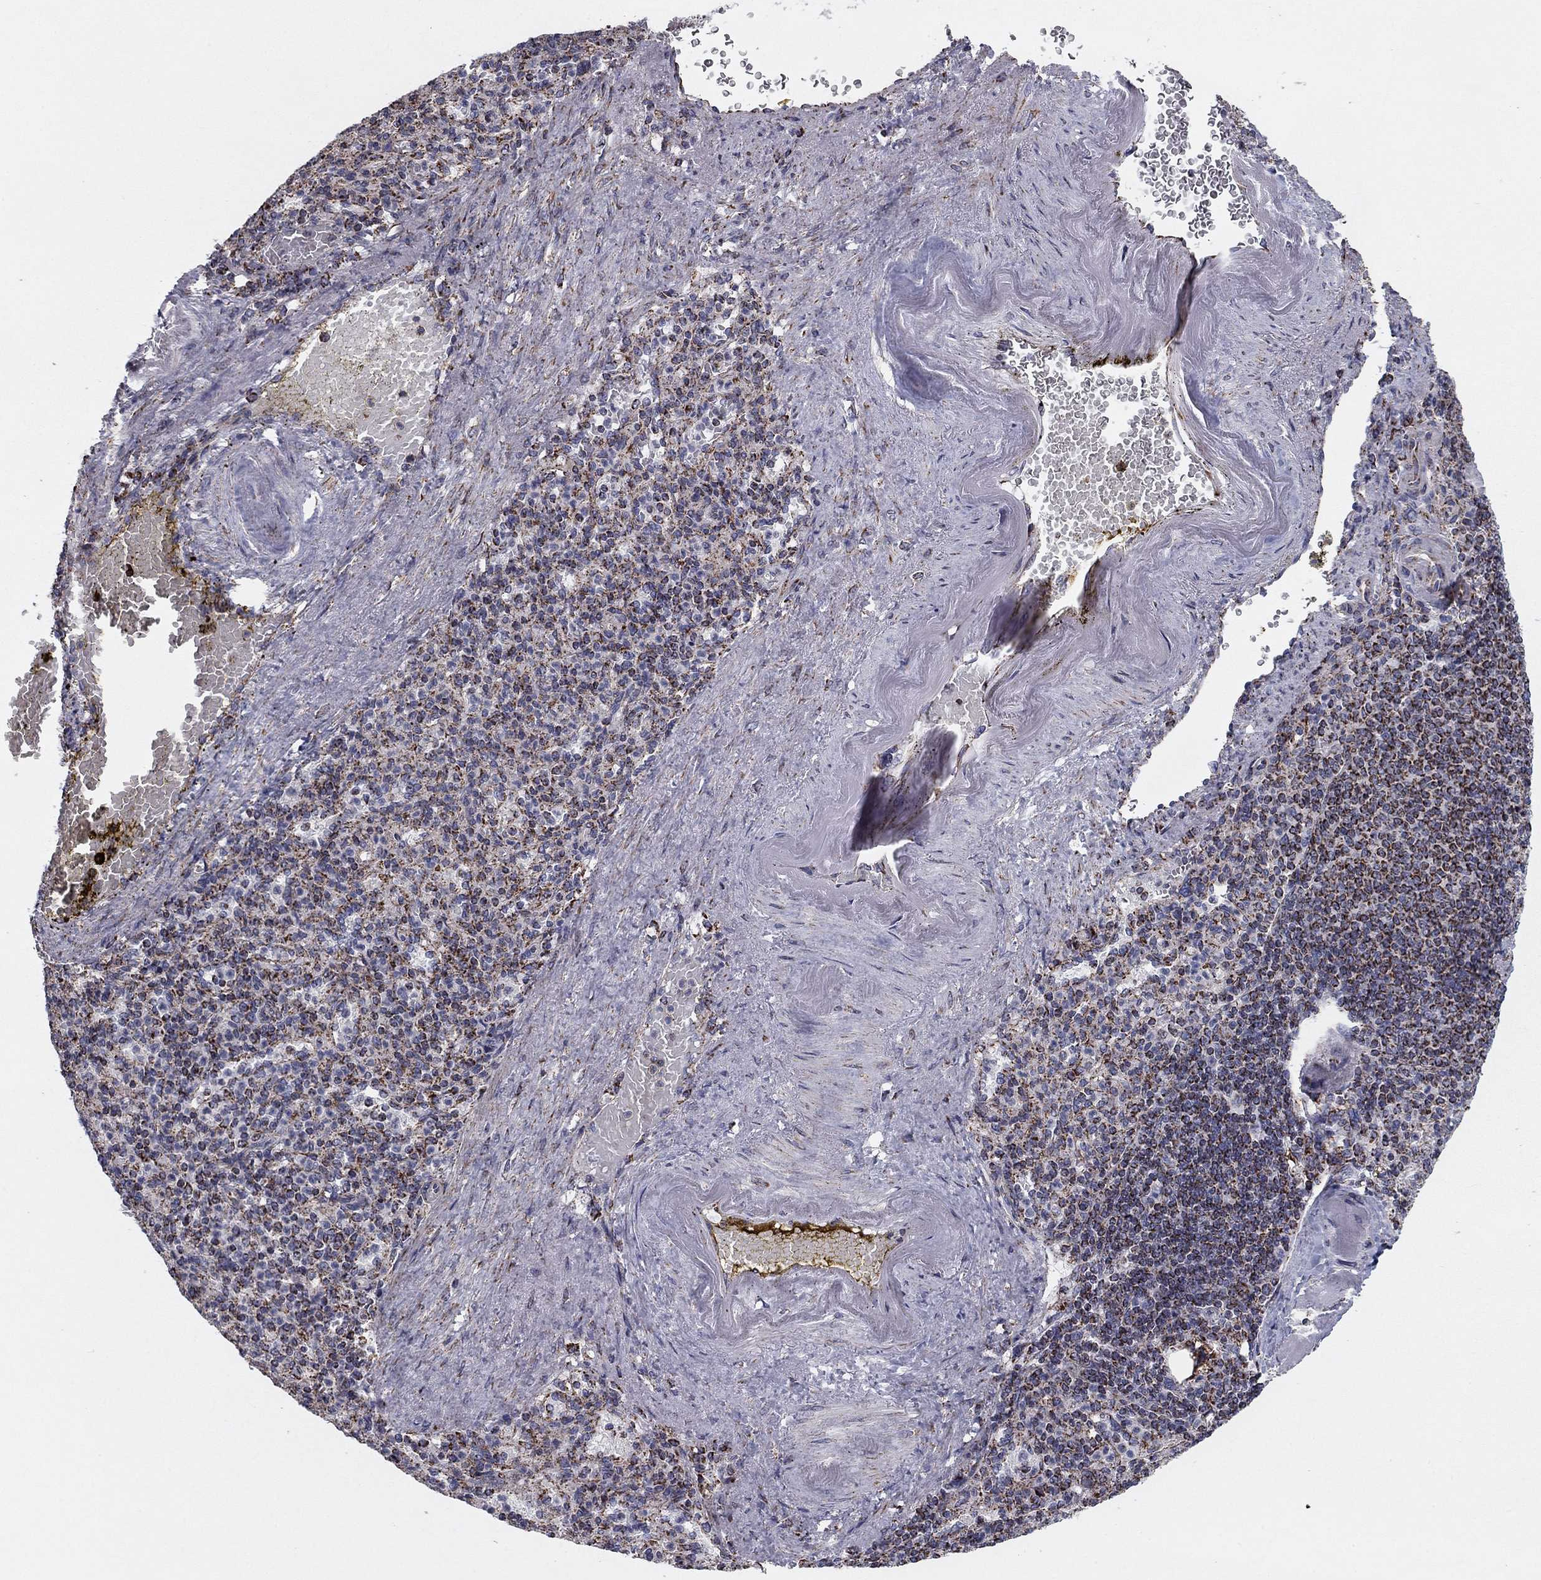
{"staining": {"intensity": "strong", "quantity": "25%-75%", "location": "cytoplasmic/membranous"}, "tissue": "spleen", "cell_type": "Cells in red pulp", "image_type": "normal", "snomed": [{"axis": "morphology", "description": "Normal tissue, NOS"}, {"axis": "topography", "description": "Spleen"}], "caption": "Benign spleen displays strong cytoplasmic/membranous expression in approximately 25%-75% of cells in red pulp, visualized by immunohistochemistry.", "gene": "NDUFV1", "patient": {"sex": "female", "age": 74}}